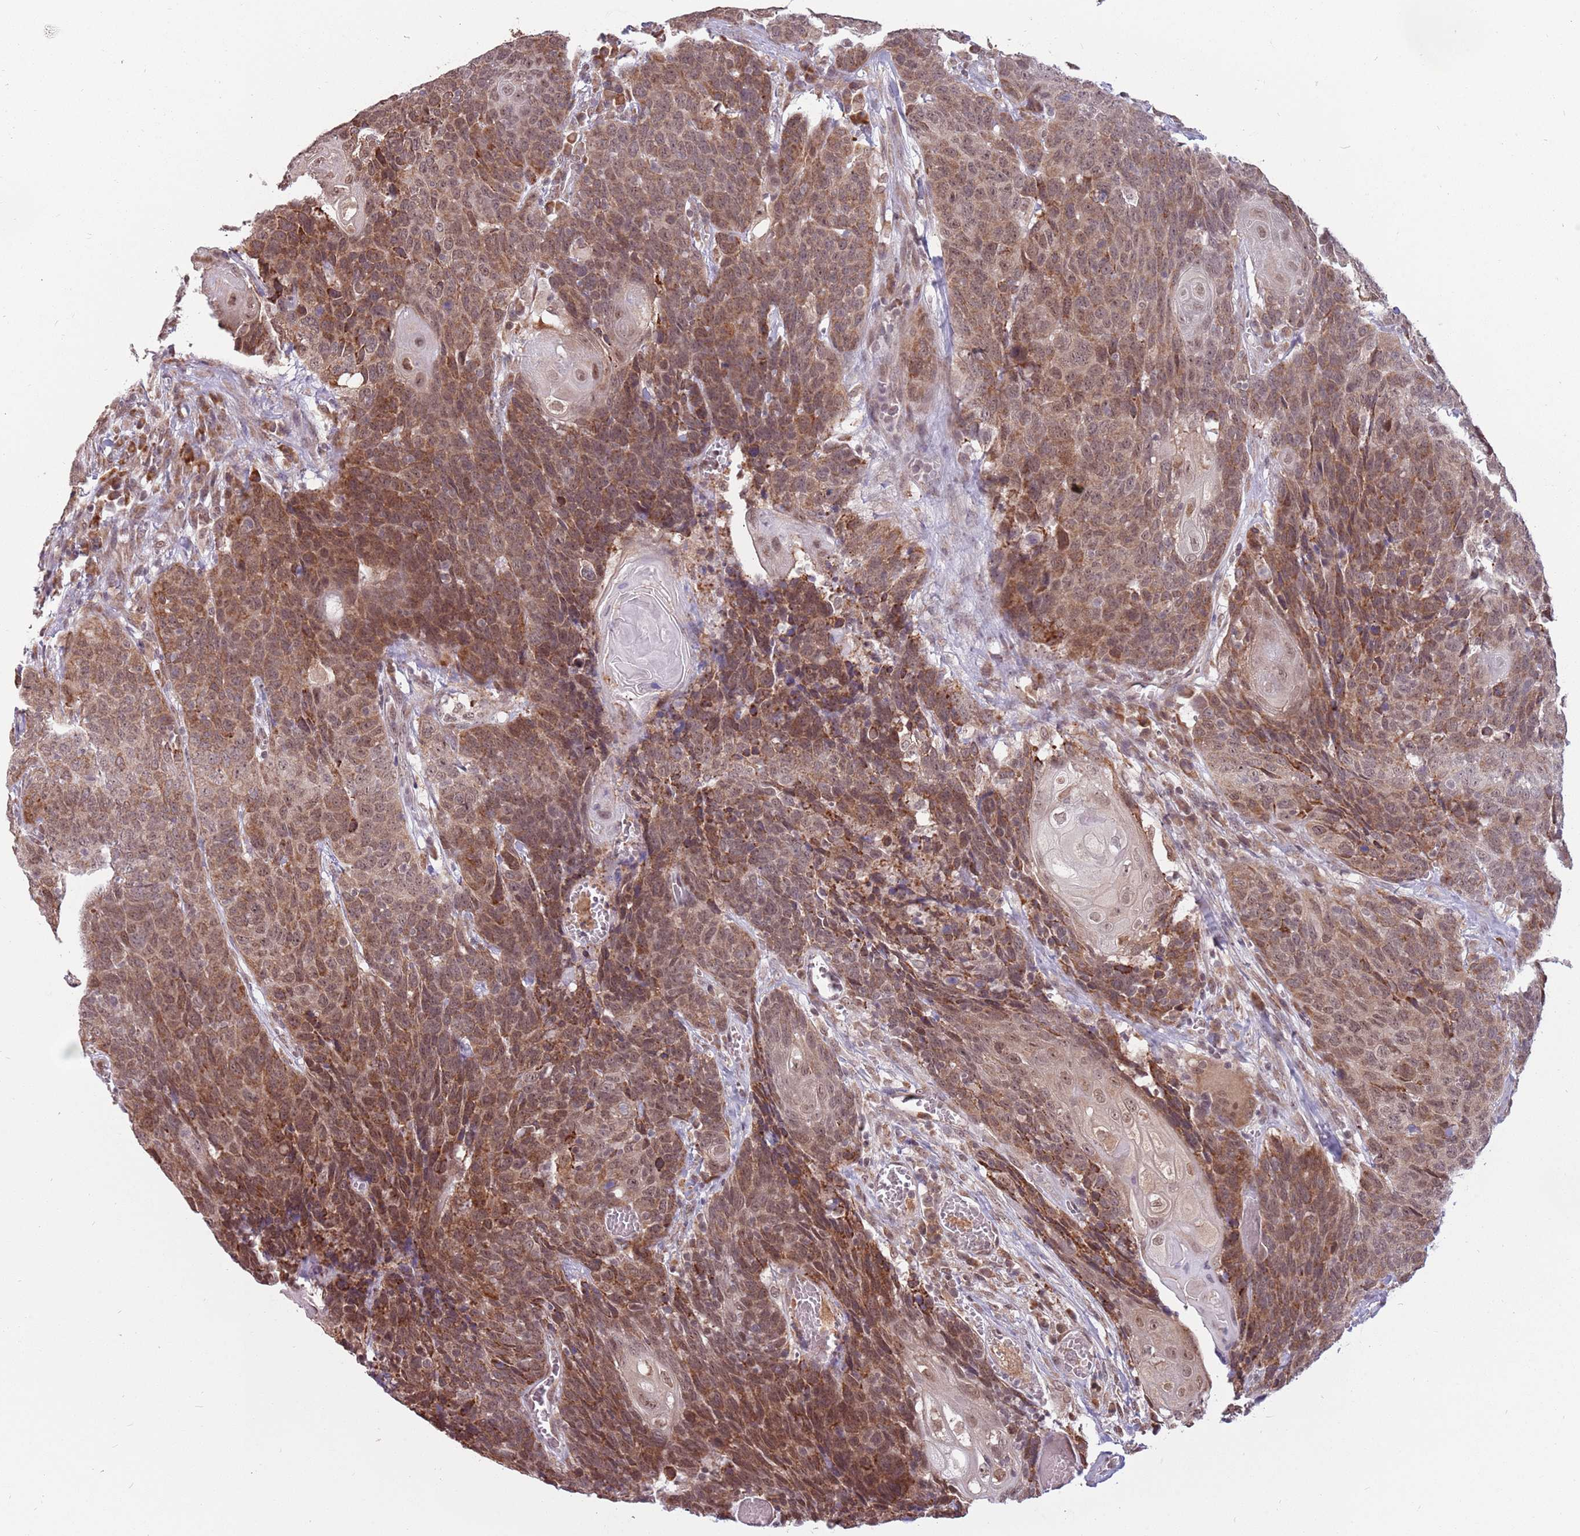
{"staining": {"intensity": "moderate", "quantity": ">75%", "location": "cytoplasmic/membranous,nuclear"}, "tissue": "head and neck cancer", "cell_type": "Tumor cells", "image_type": "cancer", "snomed": [{"axis": "morphology", "description": "Squamous cell carcinoma, NOS"}, {"axis": "topography", "description": "Head-Neck"}], "caption": "This is a micrograph of immunohistochemistry staining of squamous cell carcinoma (head and neck), which shows moderate positivity in the cytoplasmic/membranous and nuclear of tumor cells.", "gene": "BARD1", "patient": {"sex": "male", "age": 66}}